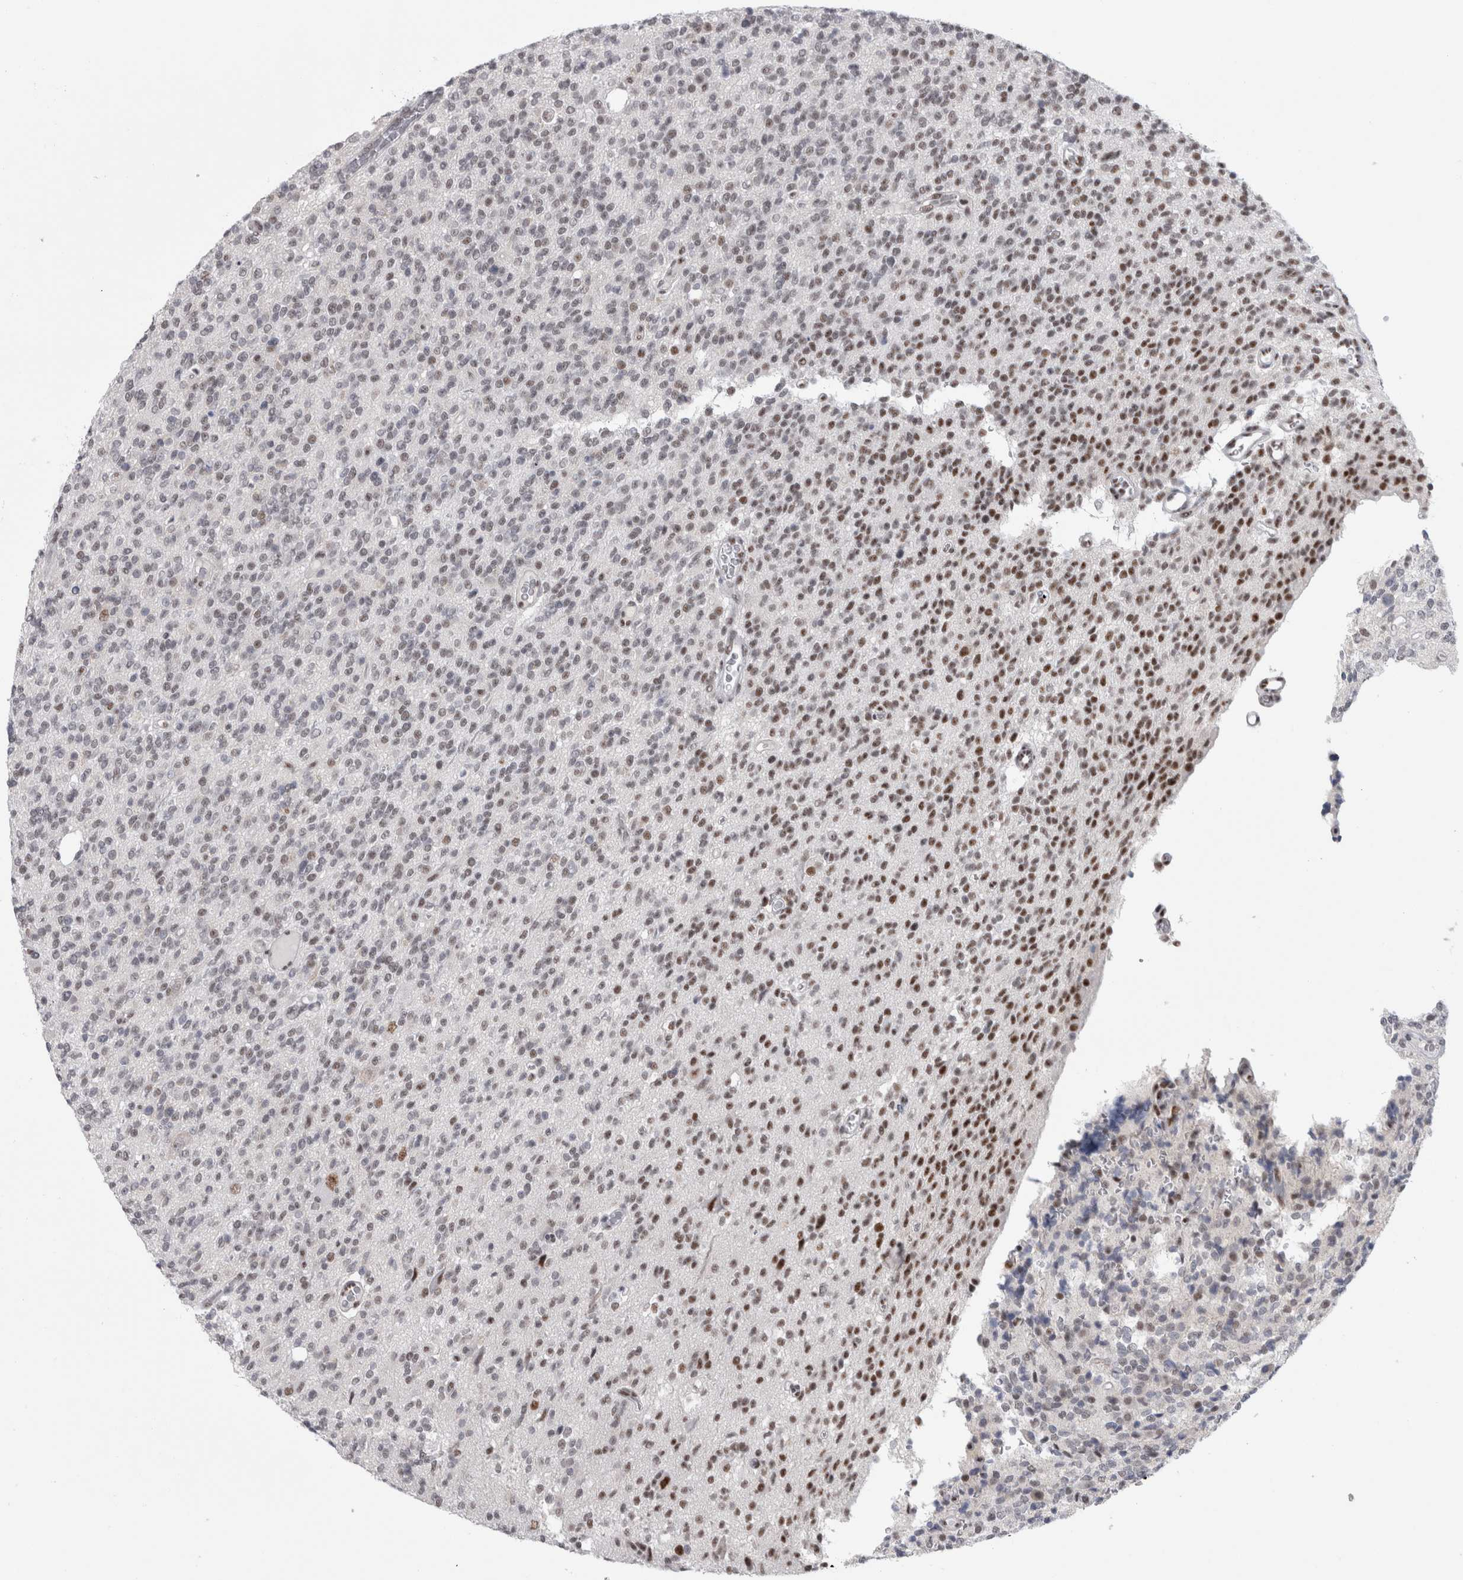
{"staining": {"intensity": "moderate", "quantity": "25%-75%", "location": "nuclear"}, "tissue": "glioma", "cell_type": "Tumor cells", "image_type": "cancer", "snomed": [{"axis": "morphology", "description": "Glioma, malignant, High grade"}, {"axis": "topography", "description": "Brain"}], "caption": "DAB immunohistochemical staining of glioma displays moderate nuclear protein staining in approximately 25%-75% of tumor cells.", "gene": "API5", "patient": {"sex": "male", "age": 34}}